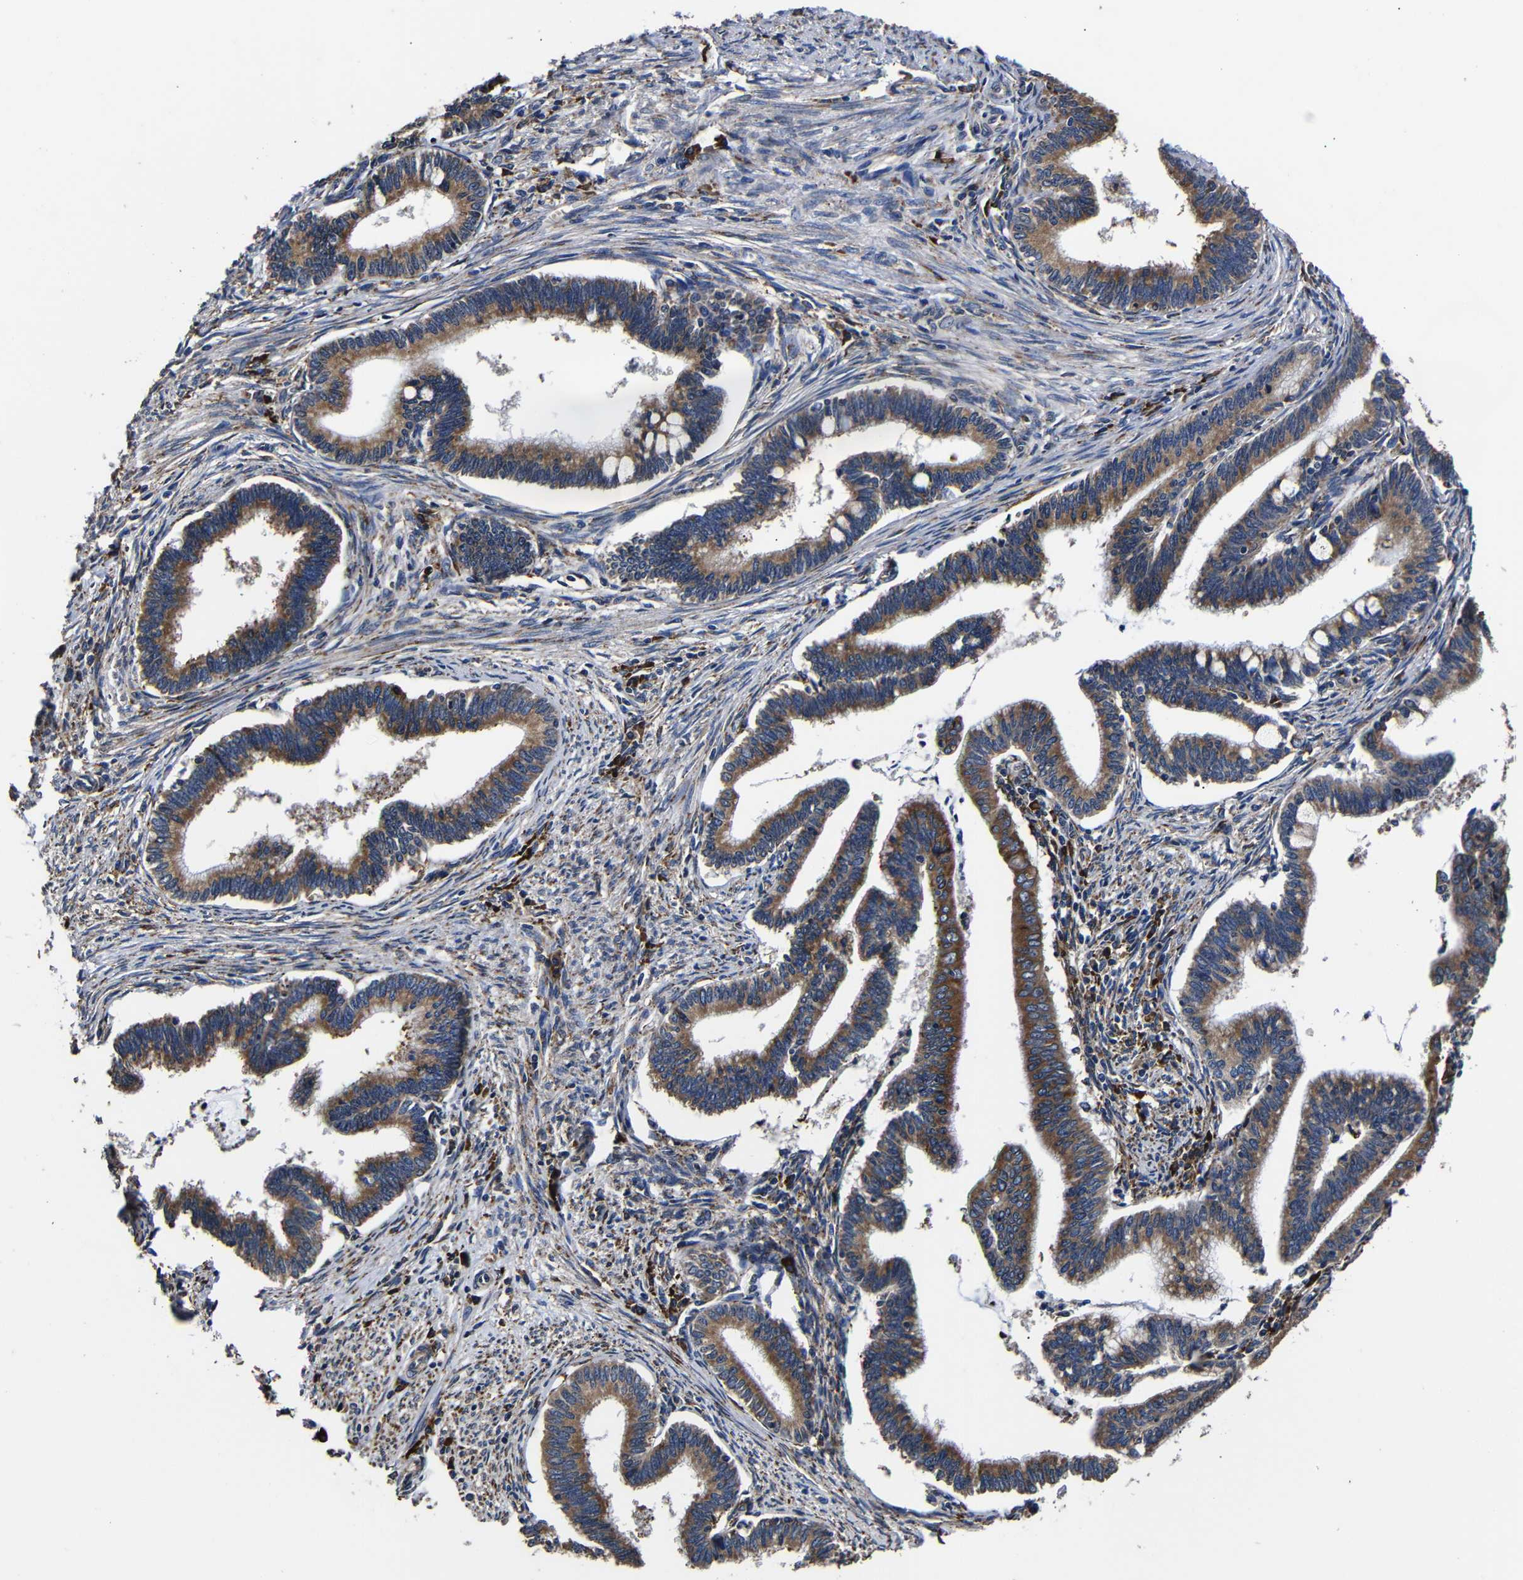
{"staining": {"intensity": "moderate", "quantity": ">75%", "location": "cytoplasmic/membranous"}, "tissue": "cervical cancer", "cell_type": "Tumor cells", "image_type": "cancer", "snomed": [{"axis": "morphology", "description": "Adenocarcinoma, NOS"}, {"axis": "topography", "description": "Cervix"}], "caption": "The histopathology image reveals a brown stain indicating the presence of a protein in the cytoplasmic/membranous of tumor cells in cervical cancer.", "gene": "SCN9A", "patient": {"sex": "female", "age": 36}}